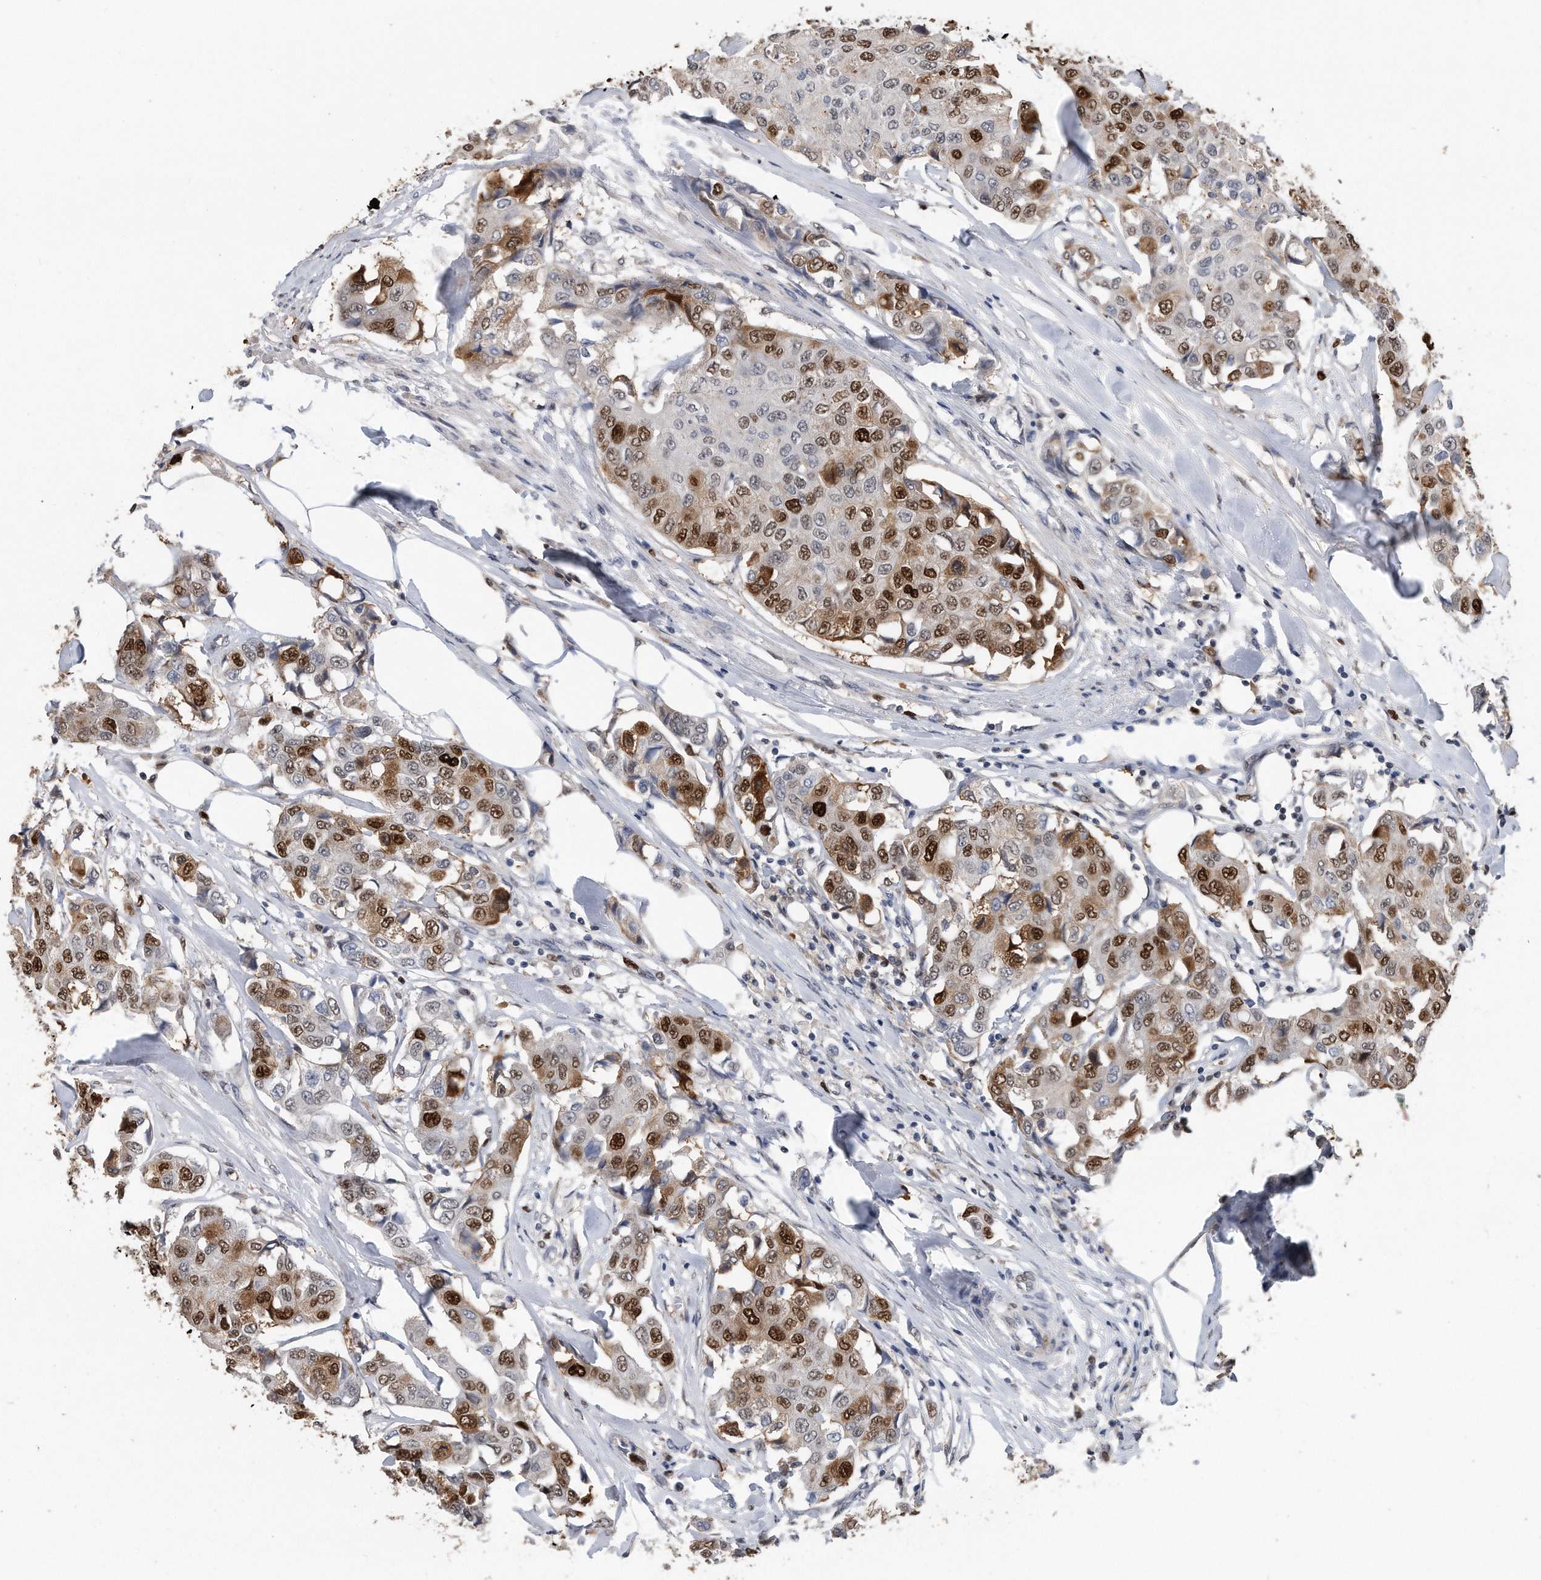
{"staining": {"intensity": "strong", "quantity": "25%-75%", "location": "nuclear"}, "tissue": "breast cancer", "cell_type": "Tumor cells", "image_type": "cancer", "snomed": [{"axis": "morphology", "description": "Duct carcinoma"}, {"axis": "topography", "description": "Breast"}], "caption": "Breast cancer was stained to show a protein in brown. There is high levels of strong nuclear expression in about 25%-75% of tumor cells. (Stains: DAB (3,3'-diaminobenzidine) in brown, nuclei in blue, Microscopy: brightfield microscopy at high magnification).", "gene": "PCNA", "patient": {"sex": "female", "age": 80}}